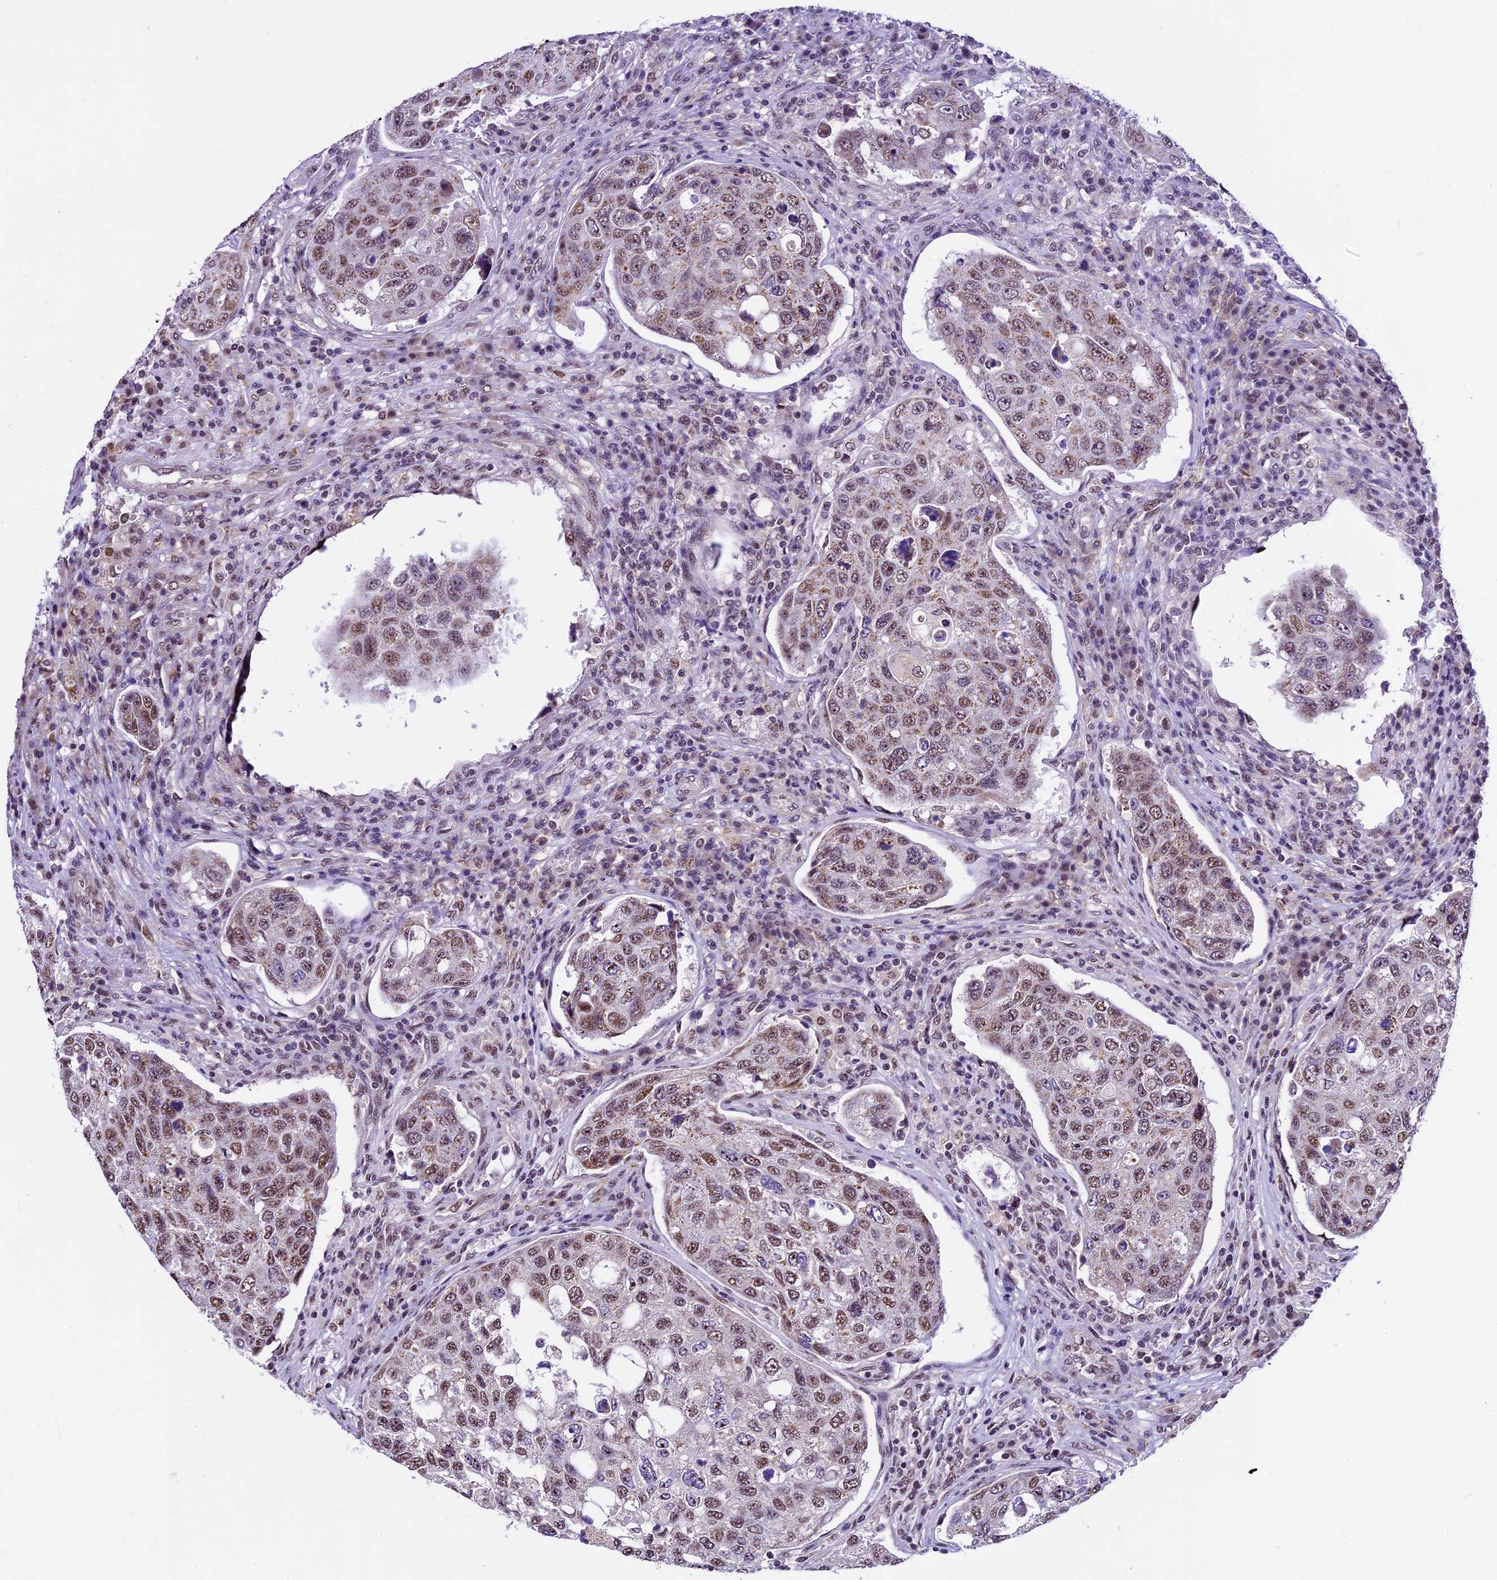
{"staining": {"intensity": "moderate", "quantity": ">75%", "location": "cytoplasmic/membranous,nuclear"}, "tissue": "urothelial cancer", "cell_type": "Tumor cells", "image_type": "cancer", "snomed": [{"axis": "morphology", "description": "Urothelial carcinoma, High grade"}, {"axis": "topography", "description": "Lymph node"}, {"axis": "topography", "description": "Urinary bladder"}], "caption": "Brown immunohistochemical staining in human urothelial cancer exhibits moderate cytoplasmic/membranous and nuclear staining in about >75% of tumor cells. Nuclei are stained in blue.", "gene": "CARS2", "patient": {"sex": "male", "age": 51}}